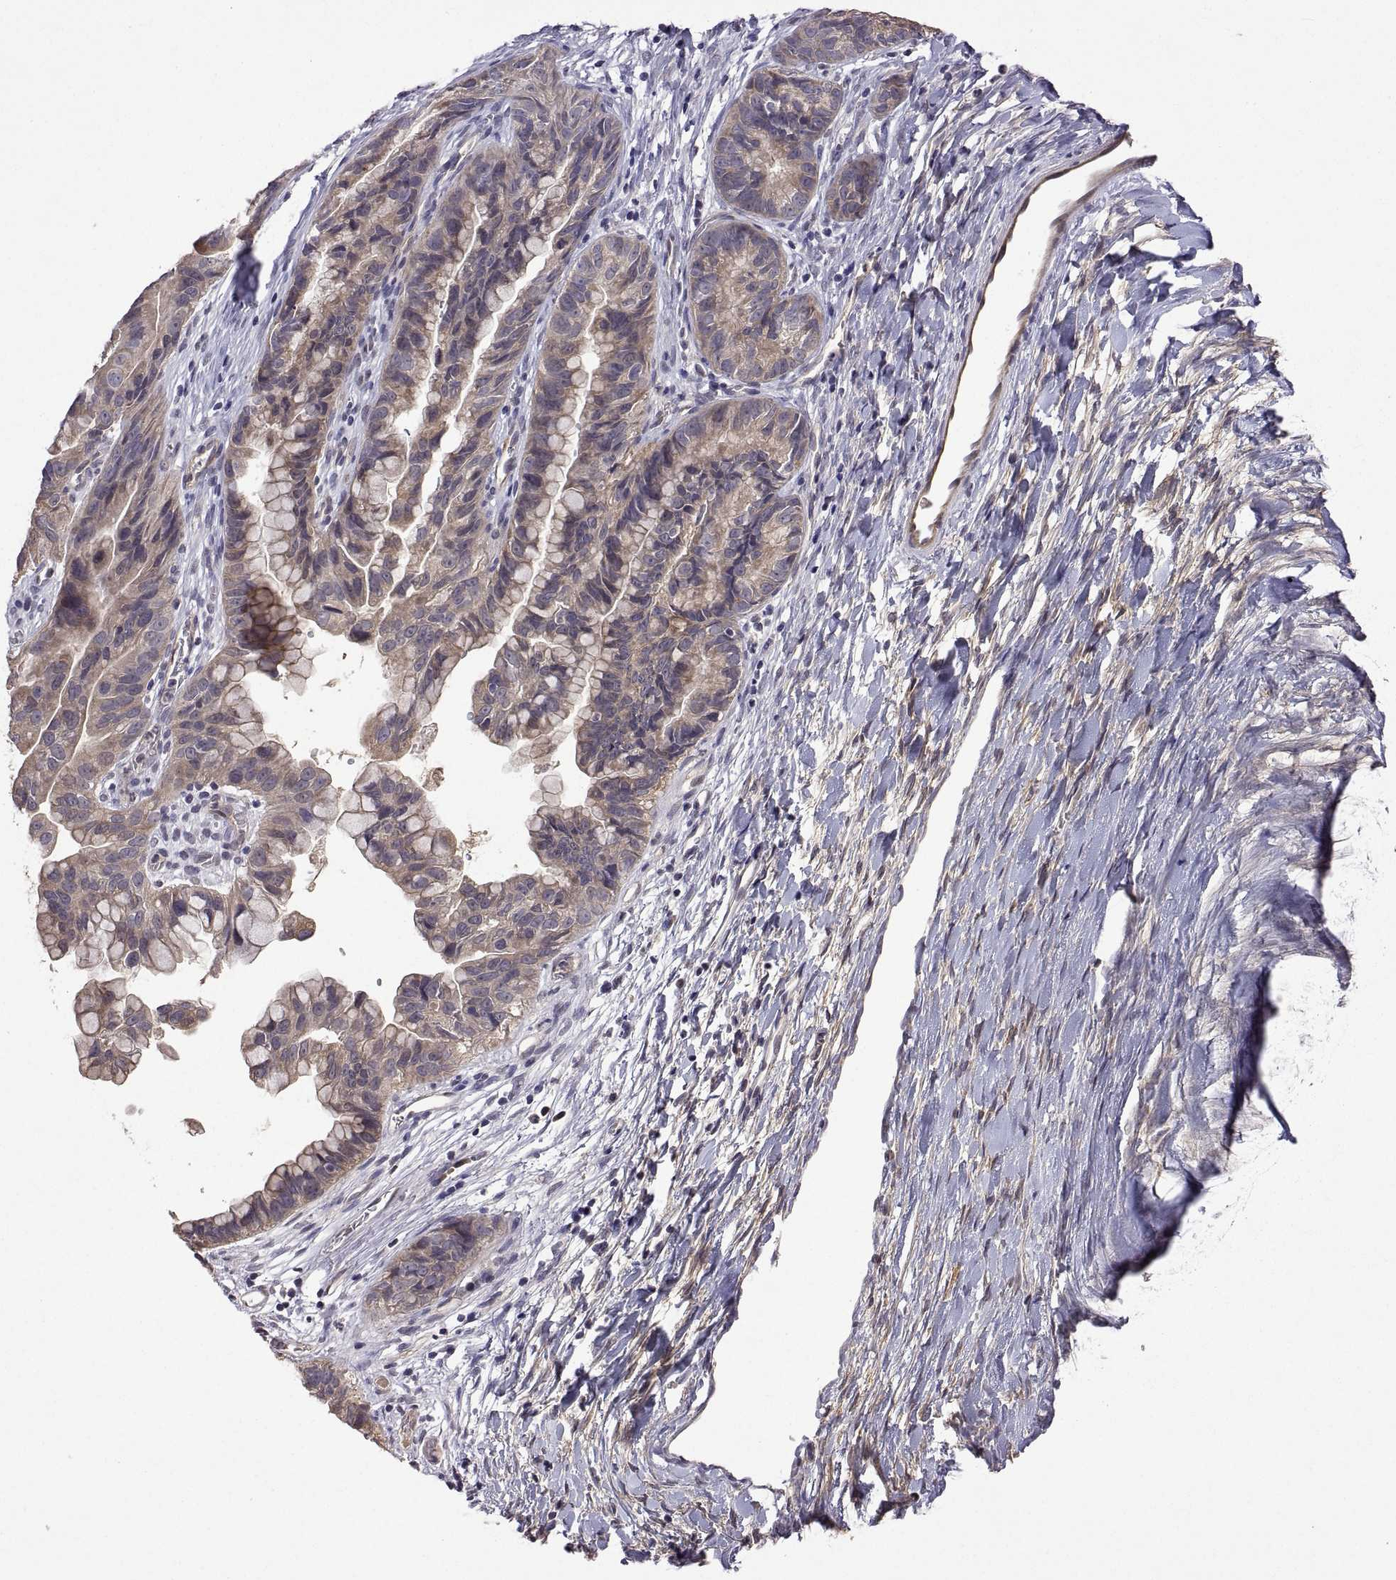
{"staining": {"intensity": "moderate", "quantity": "25%-75%", "location": "cytoplasmic/membranous"}, "tissue": "ovarian cancer", "cell_type": "Tumor cells", "image_type": "cancer", "snomed": [{"axis": "morphology", "description": "Cystadenocarcinoma, mucinous, NOS"}, {"axis": "topography", "description": "Ovary"}], "caption": "This is an image of immunohistochemistry (IHC) staining of ovarian cancer, which shows moderate staining in the cytoplasmic/membranous of tumor cells.", "gene": "LAMA1", "patient": {"sex": "female", "age": 76}}